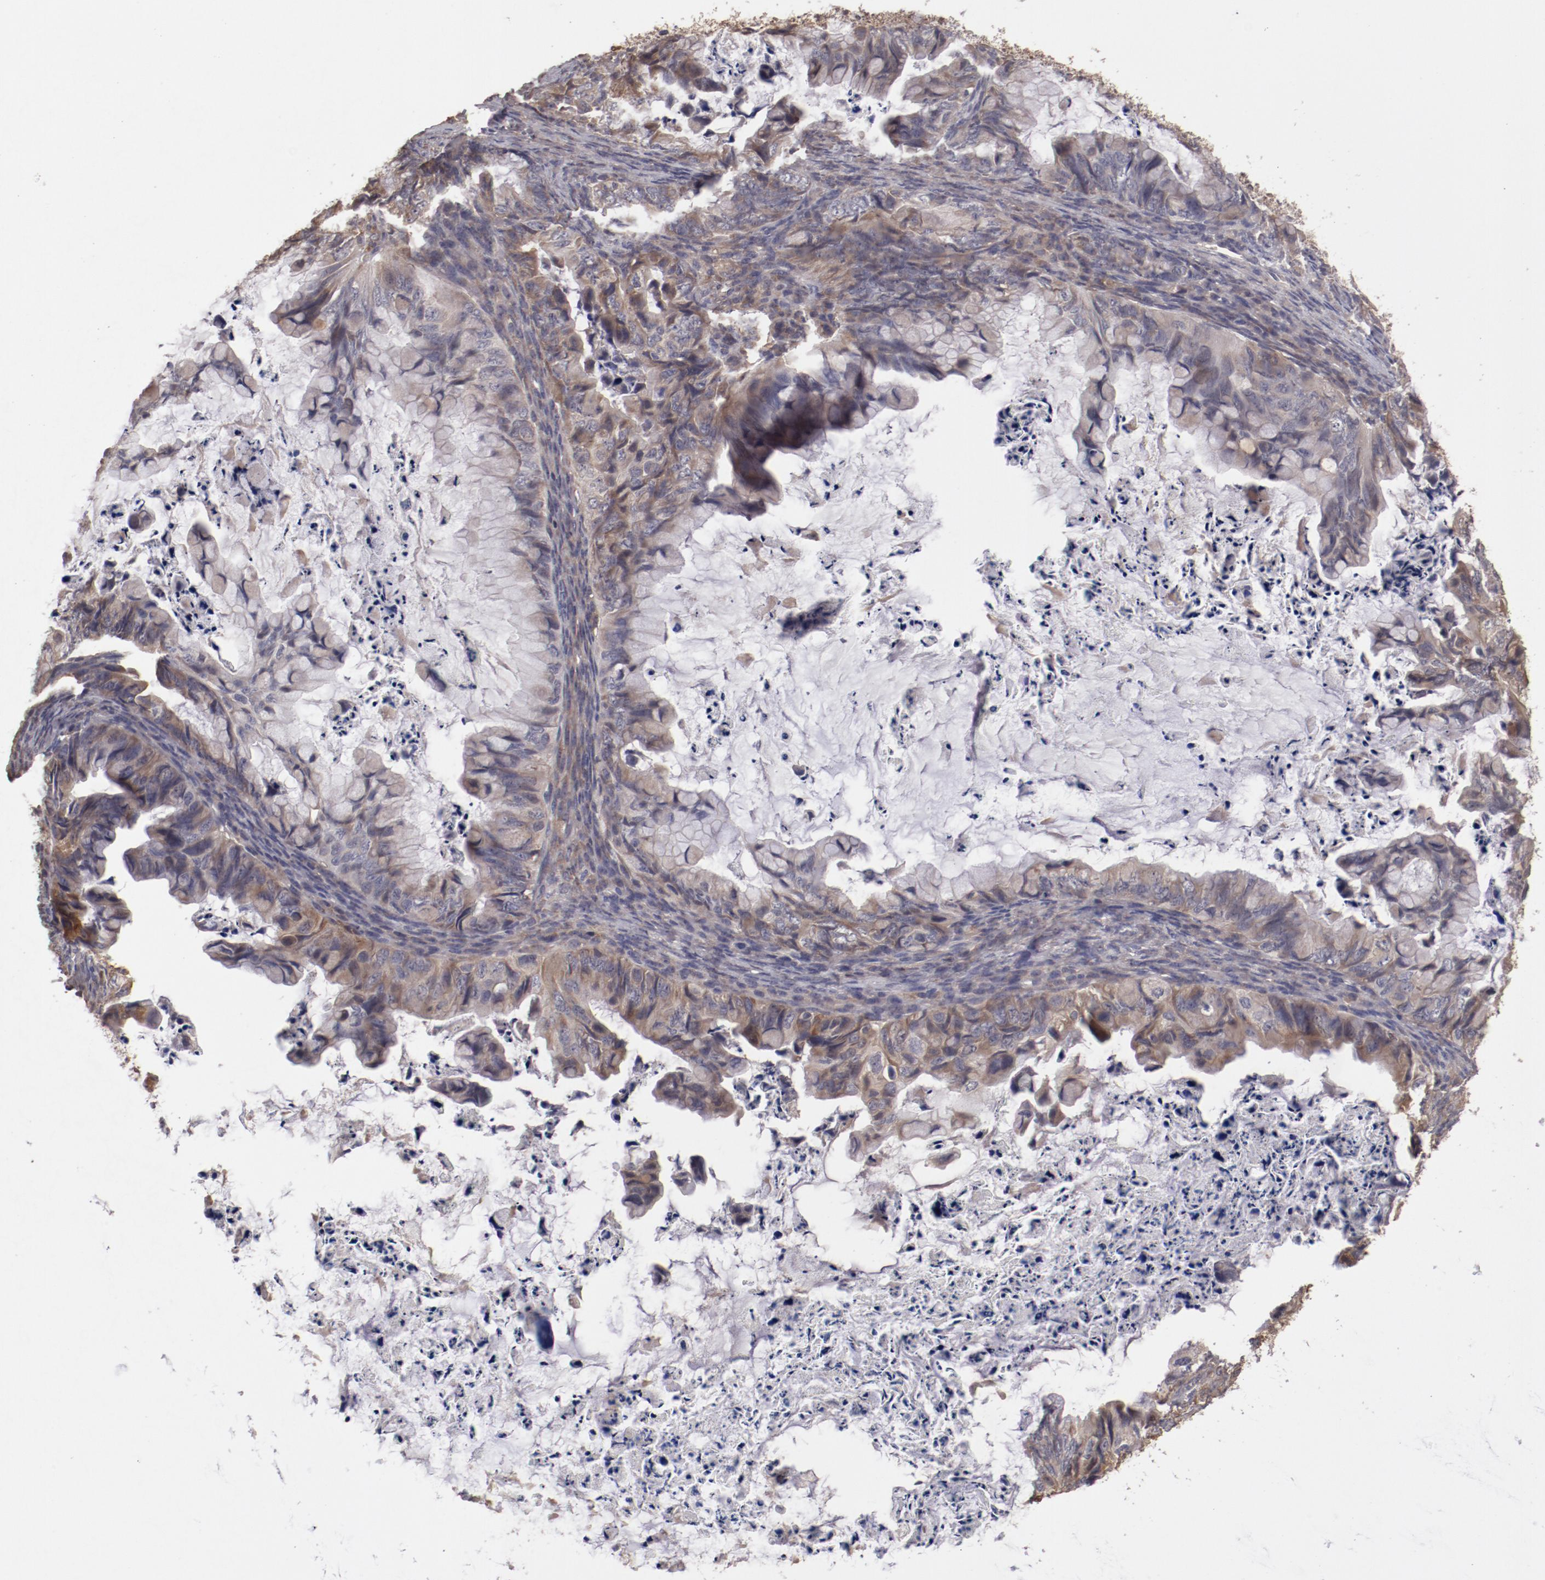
{"staining": {"intensity": "moderate", "quantity": "25%-75%", "location": "cytoplasmic/membranous"}, "tissue": "ovarian cancer", "cell_type": "Tumor cells", "image_type": "cancer", "snomed": [{"axis": "morphology", "description": "Cystadenocarcinoma, mucinous, NOS"}, {"axis": "topography", "description": "Ovary"}], "caption": "This is an image of immunohistochemistry (IHC) staining of ovarian cancer, which shows moderate staining in the cytoplasmic/membranous of tumor cells.", "gene": "CP", "patient": {"sex": "female", "age": 36}}